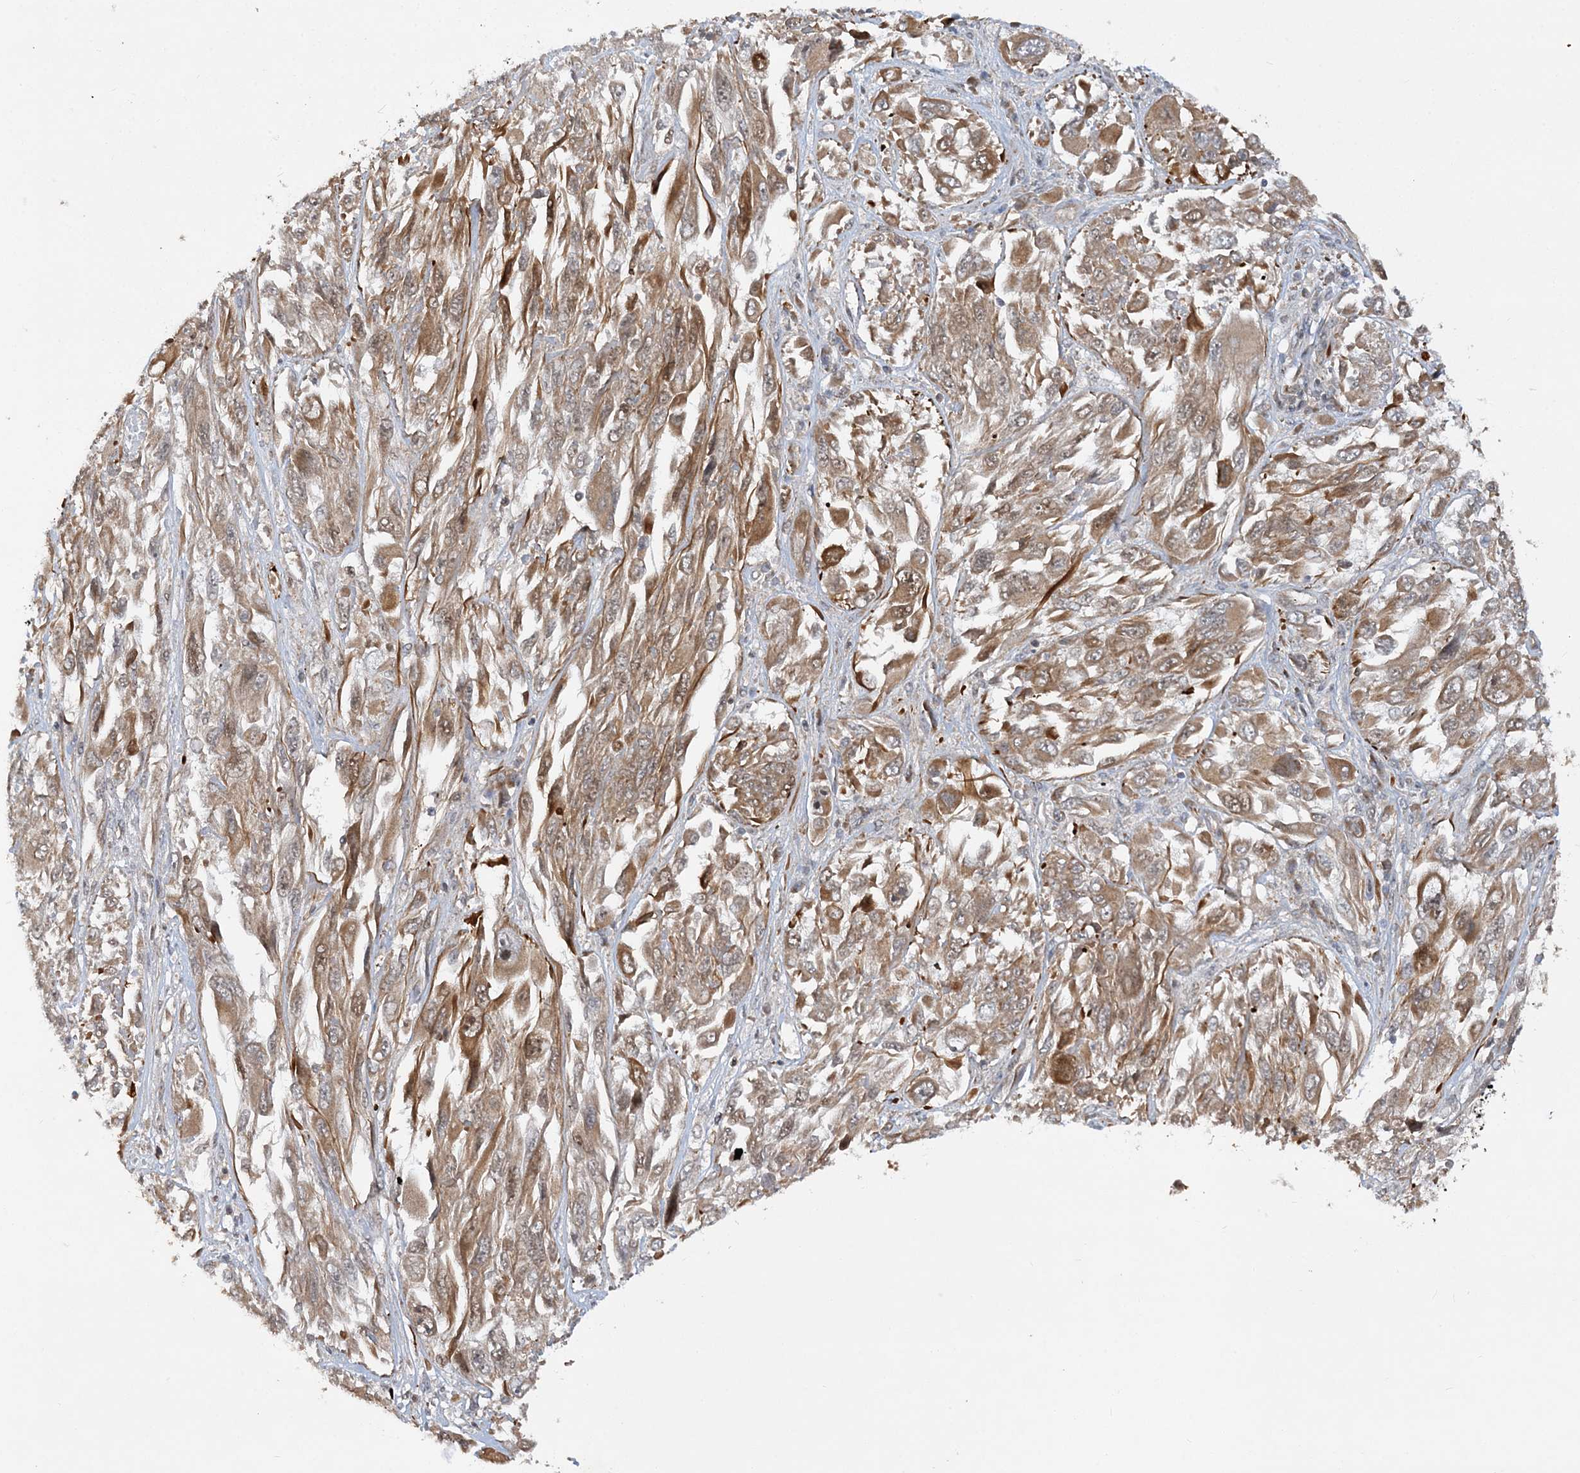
{"staining": {"intensity": "moderate", "quantity": ">75%", "location": "cytoplasmic/membranous,nuclear"}, "tissue": "melanoma", "cell_type": "Tumor cells", "image_type": "cancer", "snomed": [{"axis": "morphology", "description": "Malignant melanoma, NOS"}, {"axis": "topography", "description": "Skin"}], "caption": "Brown immunohistochemical staining in malignant melanoma demonstrates moderate cytoplasmic/membranous and nuclear staining in about >75% of tumor cells.", "gene": "MXI1", "patient": {"sex": "female", "age": 91}}